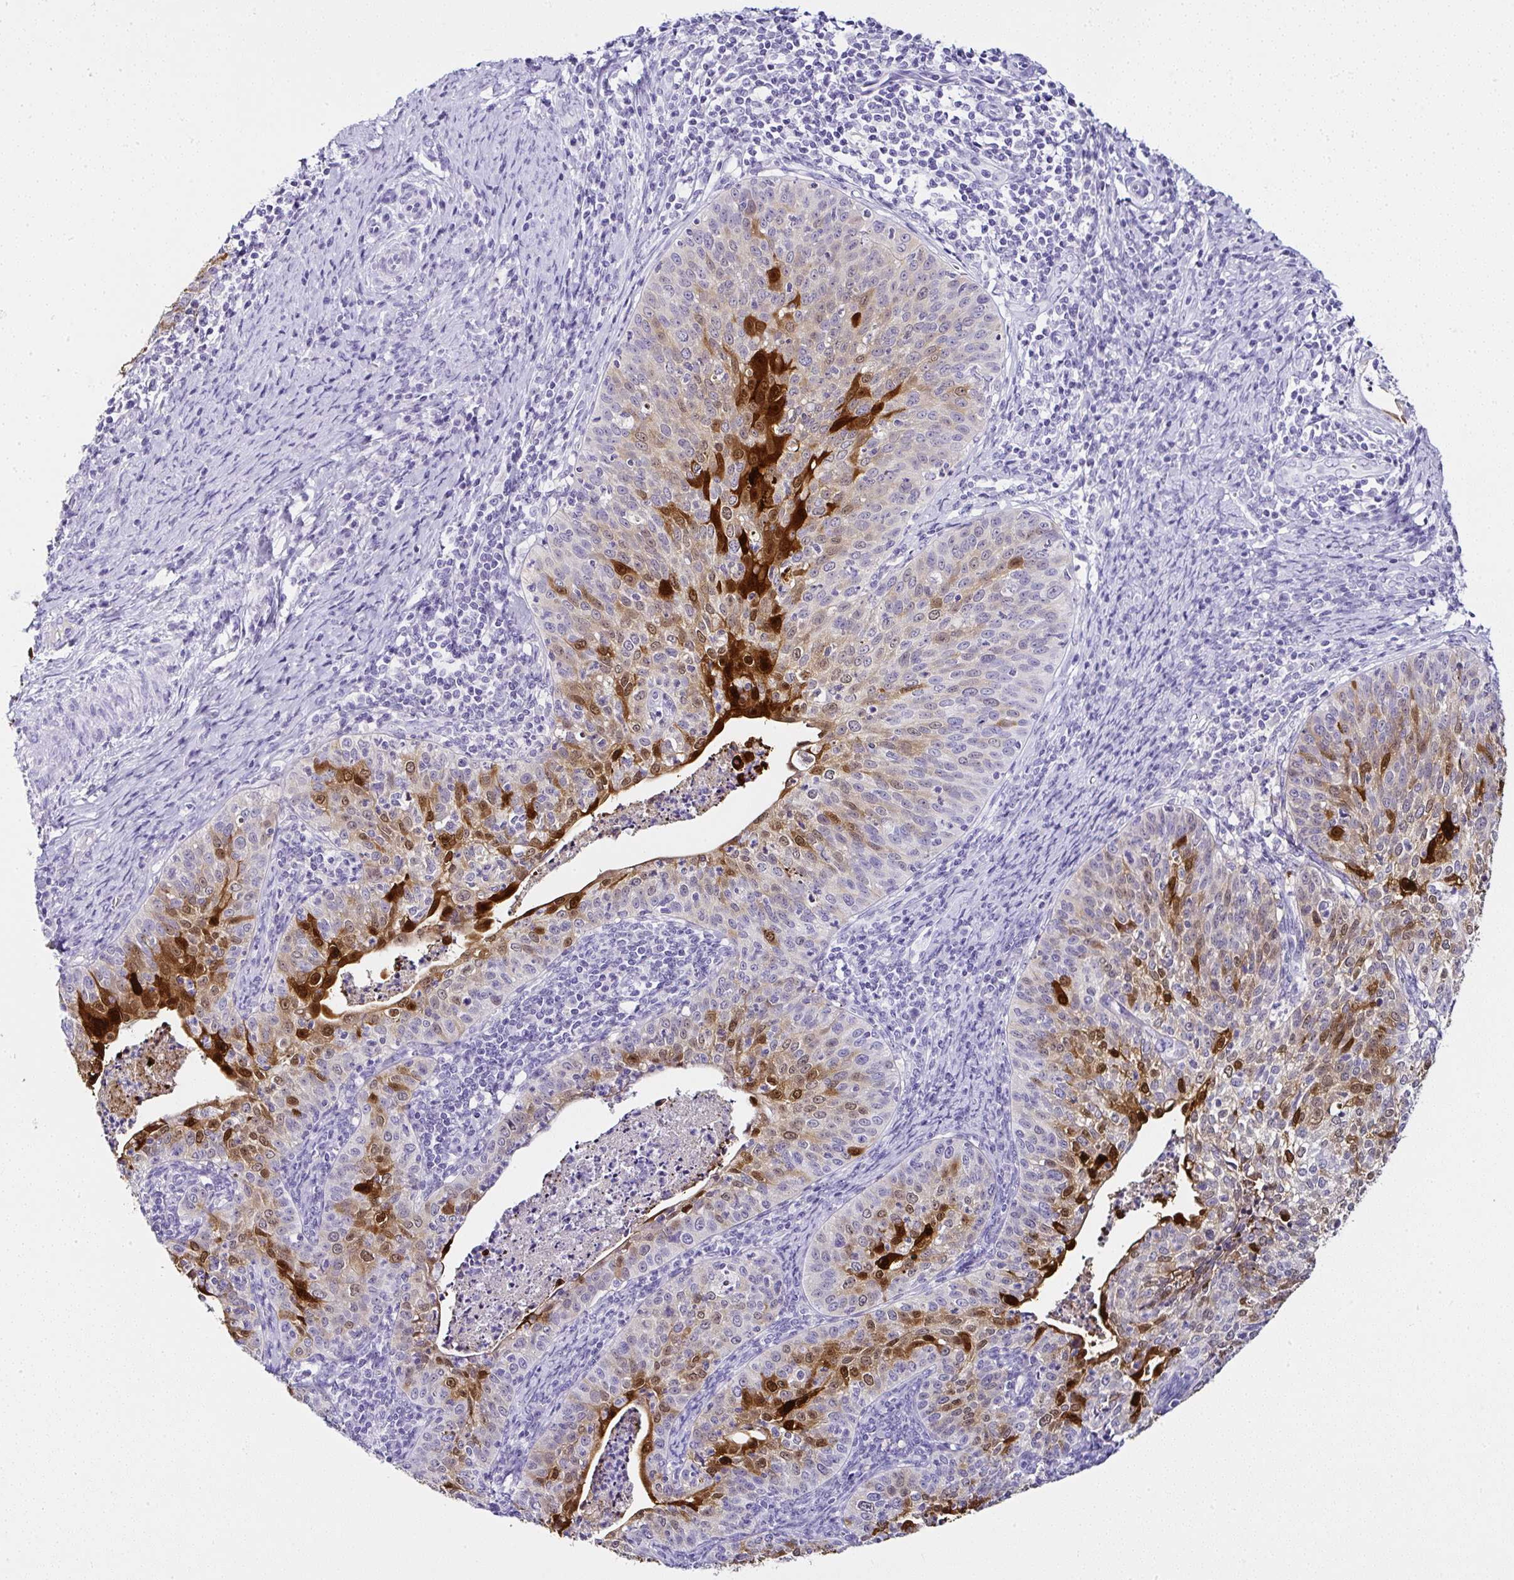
{"staining": {"intensity": "strong", "quantity": "25%-75%", "location": "cytoplasmic/membranous,nuclear"}, "tissue": "cervical cancer", "cell_type": "Tumor cells", "image_type": "cancer", "snomed": [{"axis": "morphology", "description": "Squamous cell carcinoma, NOS"}, {"axis": "topography", "description": "Cervix"}], "caption": "A brown stain labels strong cytoplasmic/membranous and nuclear staining of a protein in squamous cell carcinoma (cervical) tumor cells.", "gene": "SERPINB3", "patient": {"sex": "female", "age": 30}}